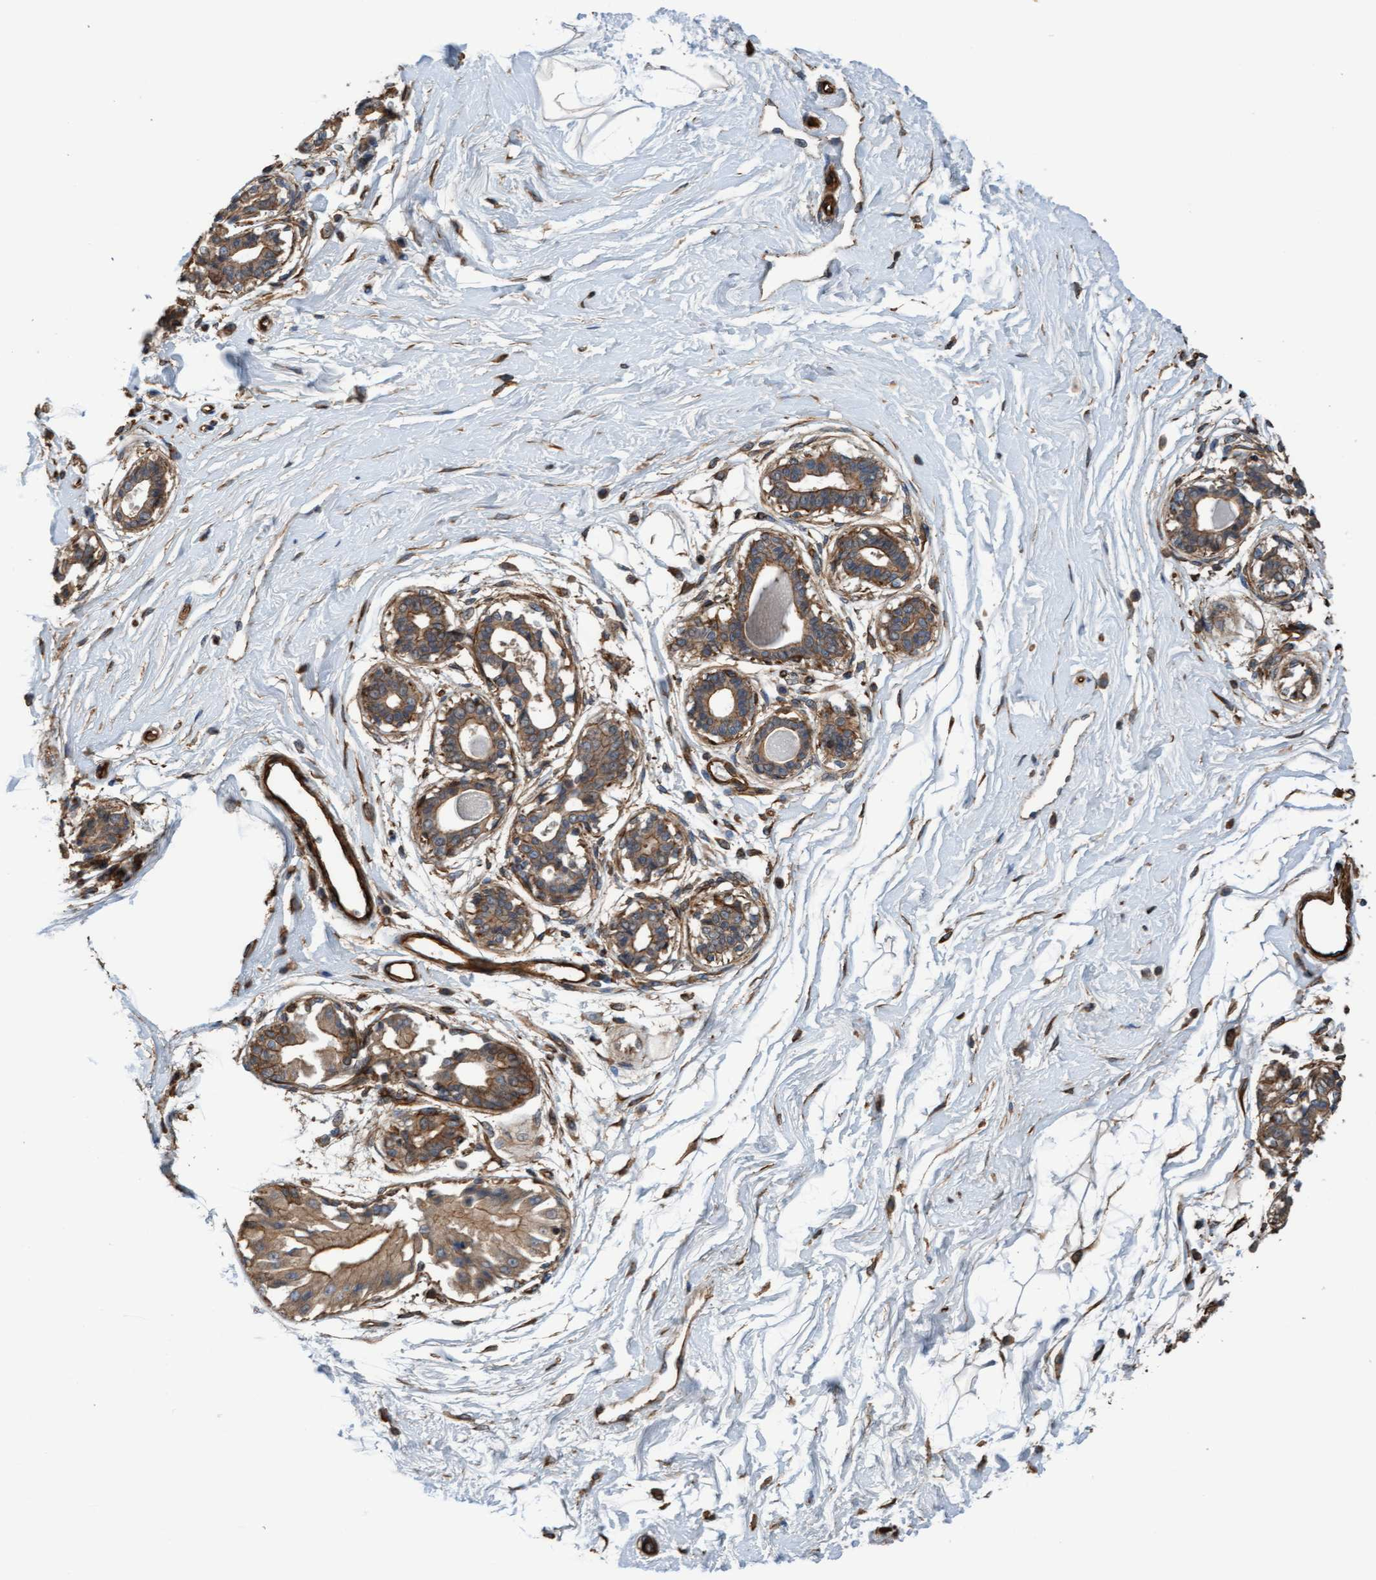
{"staining": {"intensity": "moderate", "quantity": ">75%", "location": "cytoplasmic/membranous"}, "tissue": "breast", "cell_type": "Adipocytes", "image_type": "normal", "snomed": [{"axis": "morphology", "description": "Normal tissue, NOS"}, {"axis": "topography", "description": "Breast"}], "caption": "Benign breast shows moderate cytoplasmic/membranous positivity in approximately >75% of adipocytes The protein is stained brown, and the nuclei are stained in blue (DAB IHC with brightfield microscopy, high magnification)..", "gene": "STXBP4", "patient": {"sex": "female", "age": 45}}